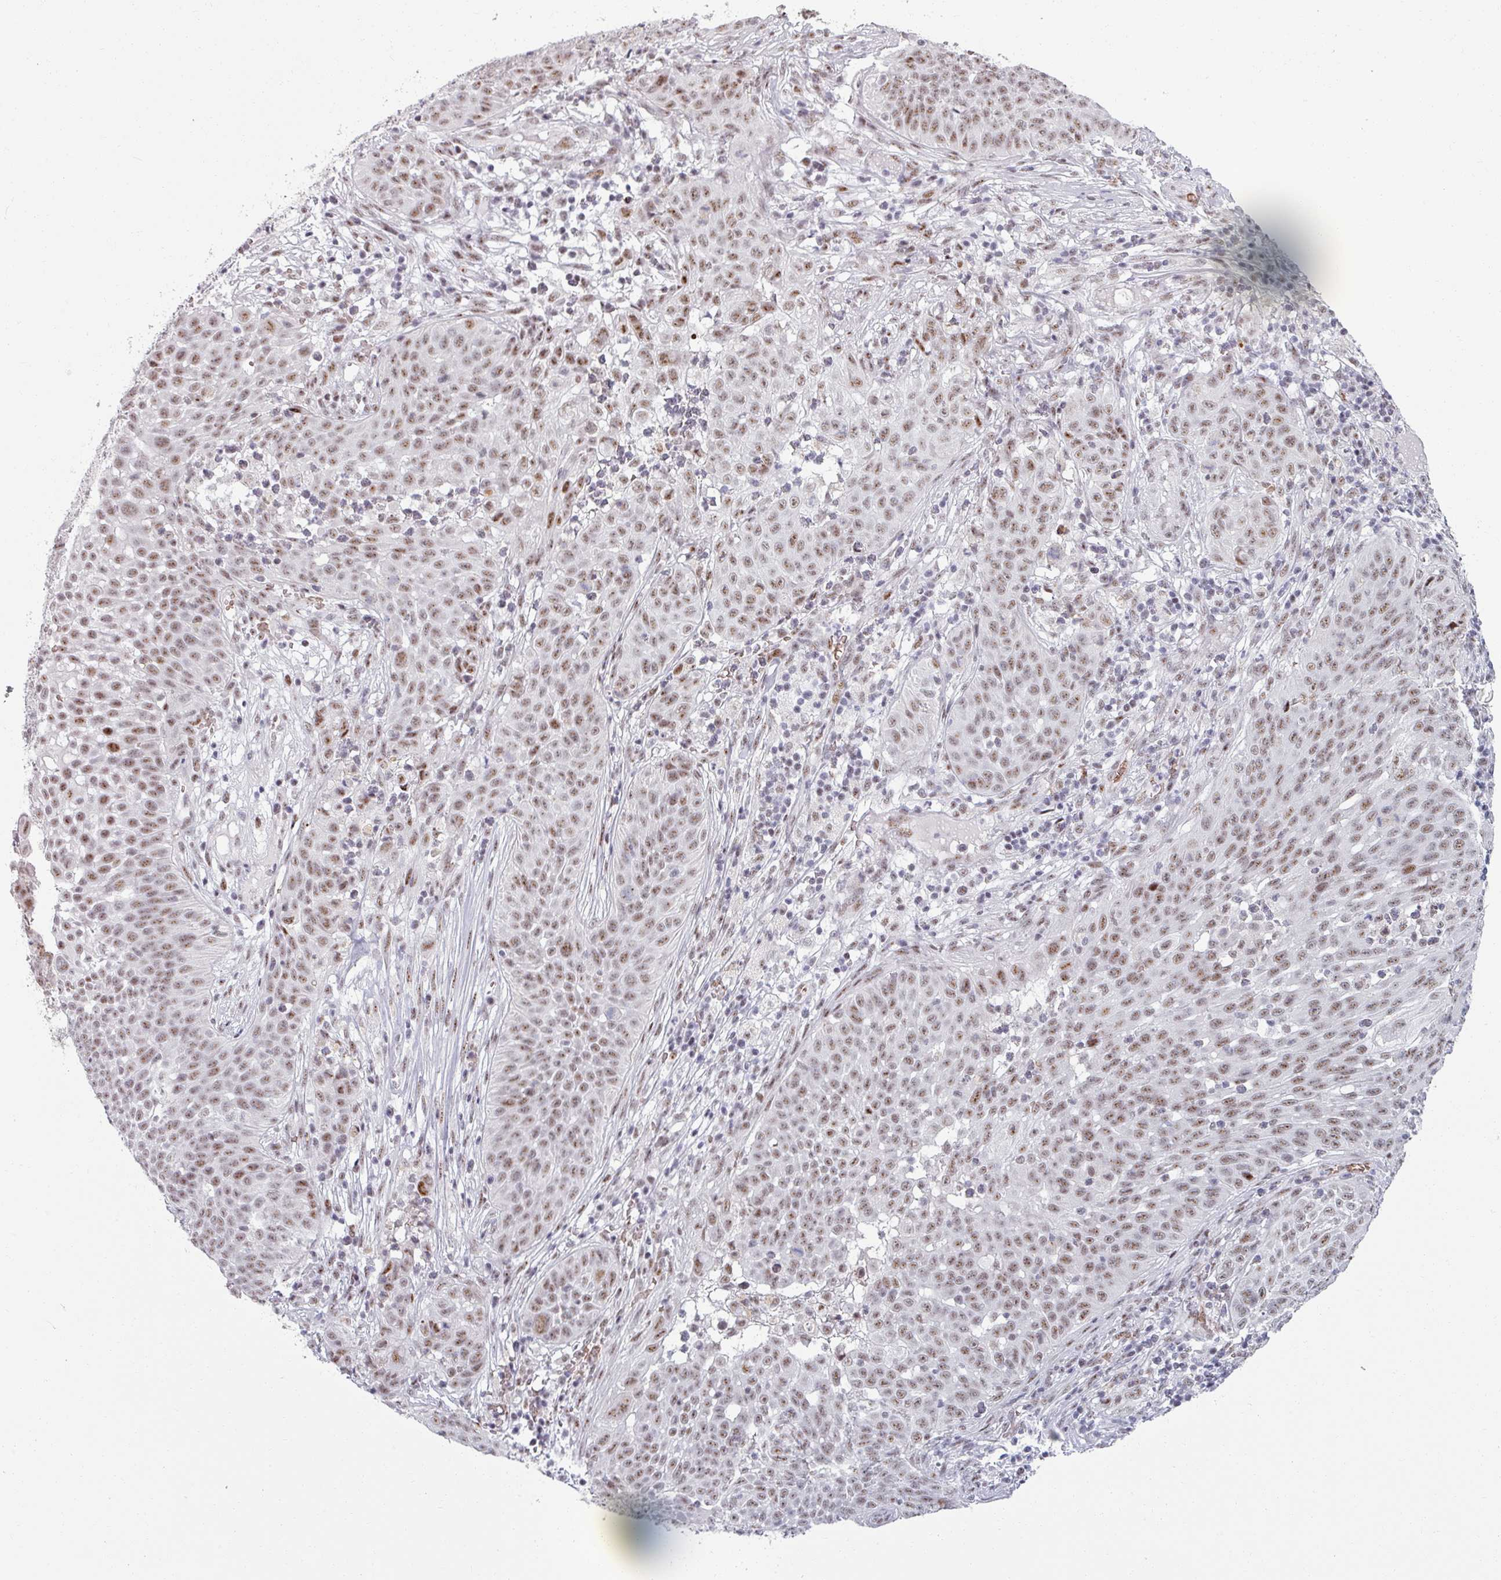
{"staining": {"intensity": "moderate", "quantity": ">75%", "location": "nuclear"}, "tissue": "skin cancer", "cell_type": "Tumor cells", "image_type": "cancer", "snomed": [{"axis": "morphology", "description": "Squamous cell carcinoma, NOS"}, {"axis": "topography", "description": "Skin"}], "caption": "An IHC histopathology image of neoplastic tissue is shown. Protein staining in brown highlights moderate nuclear positivity in skin squamous cell carcinoma within tumor cells. Immunohistochemistry (ihc) stains the protein in brown and the nuclei are stained blue.", "gene": "NCOR1", "patient": {"sex": "male", "age": 24}}